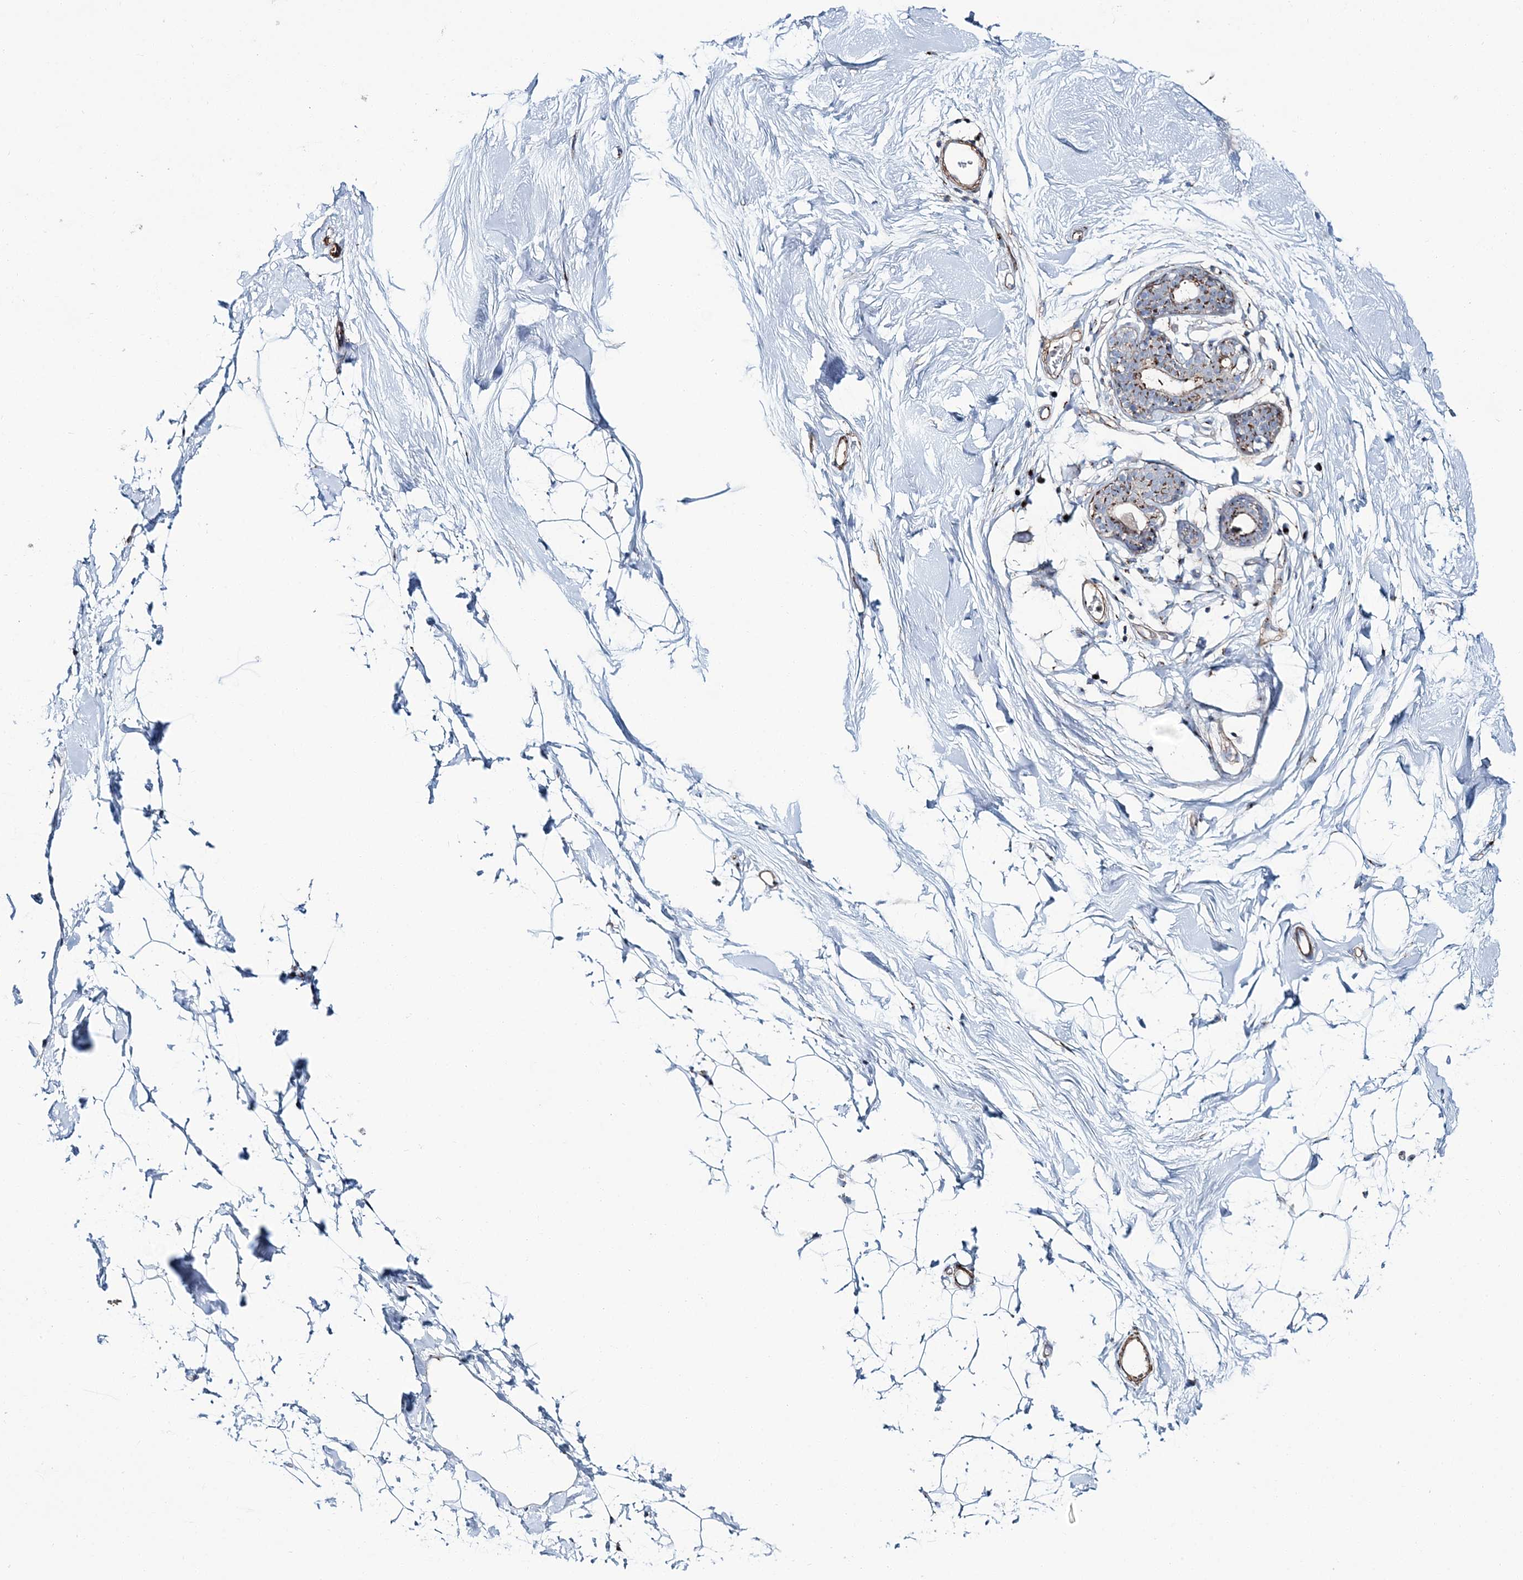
{"staining": {"intensity": "negative", "quantity": "none", "location": "none"}, "tissue": "breast", "cell_type": "Adipocytes", "image_type": "normal", "snomed": [{"axis": "morphology", "description": "Normal tissue, NOS"}, {"axis": "topography", "description": "Breast"}], "caption": "Protein analysis of unremarkable breast exhibits no significant positivity in adipocytes. (DAB immunohistochemistry (IHC) visualized using brightfield microscopy, high magnification).", "gene": "MAN1A2", "patient": {"sex": "female", "age": 26}}